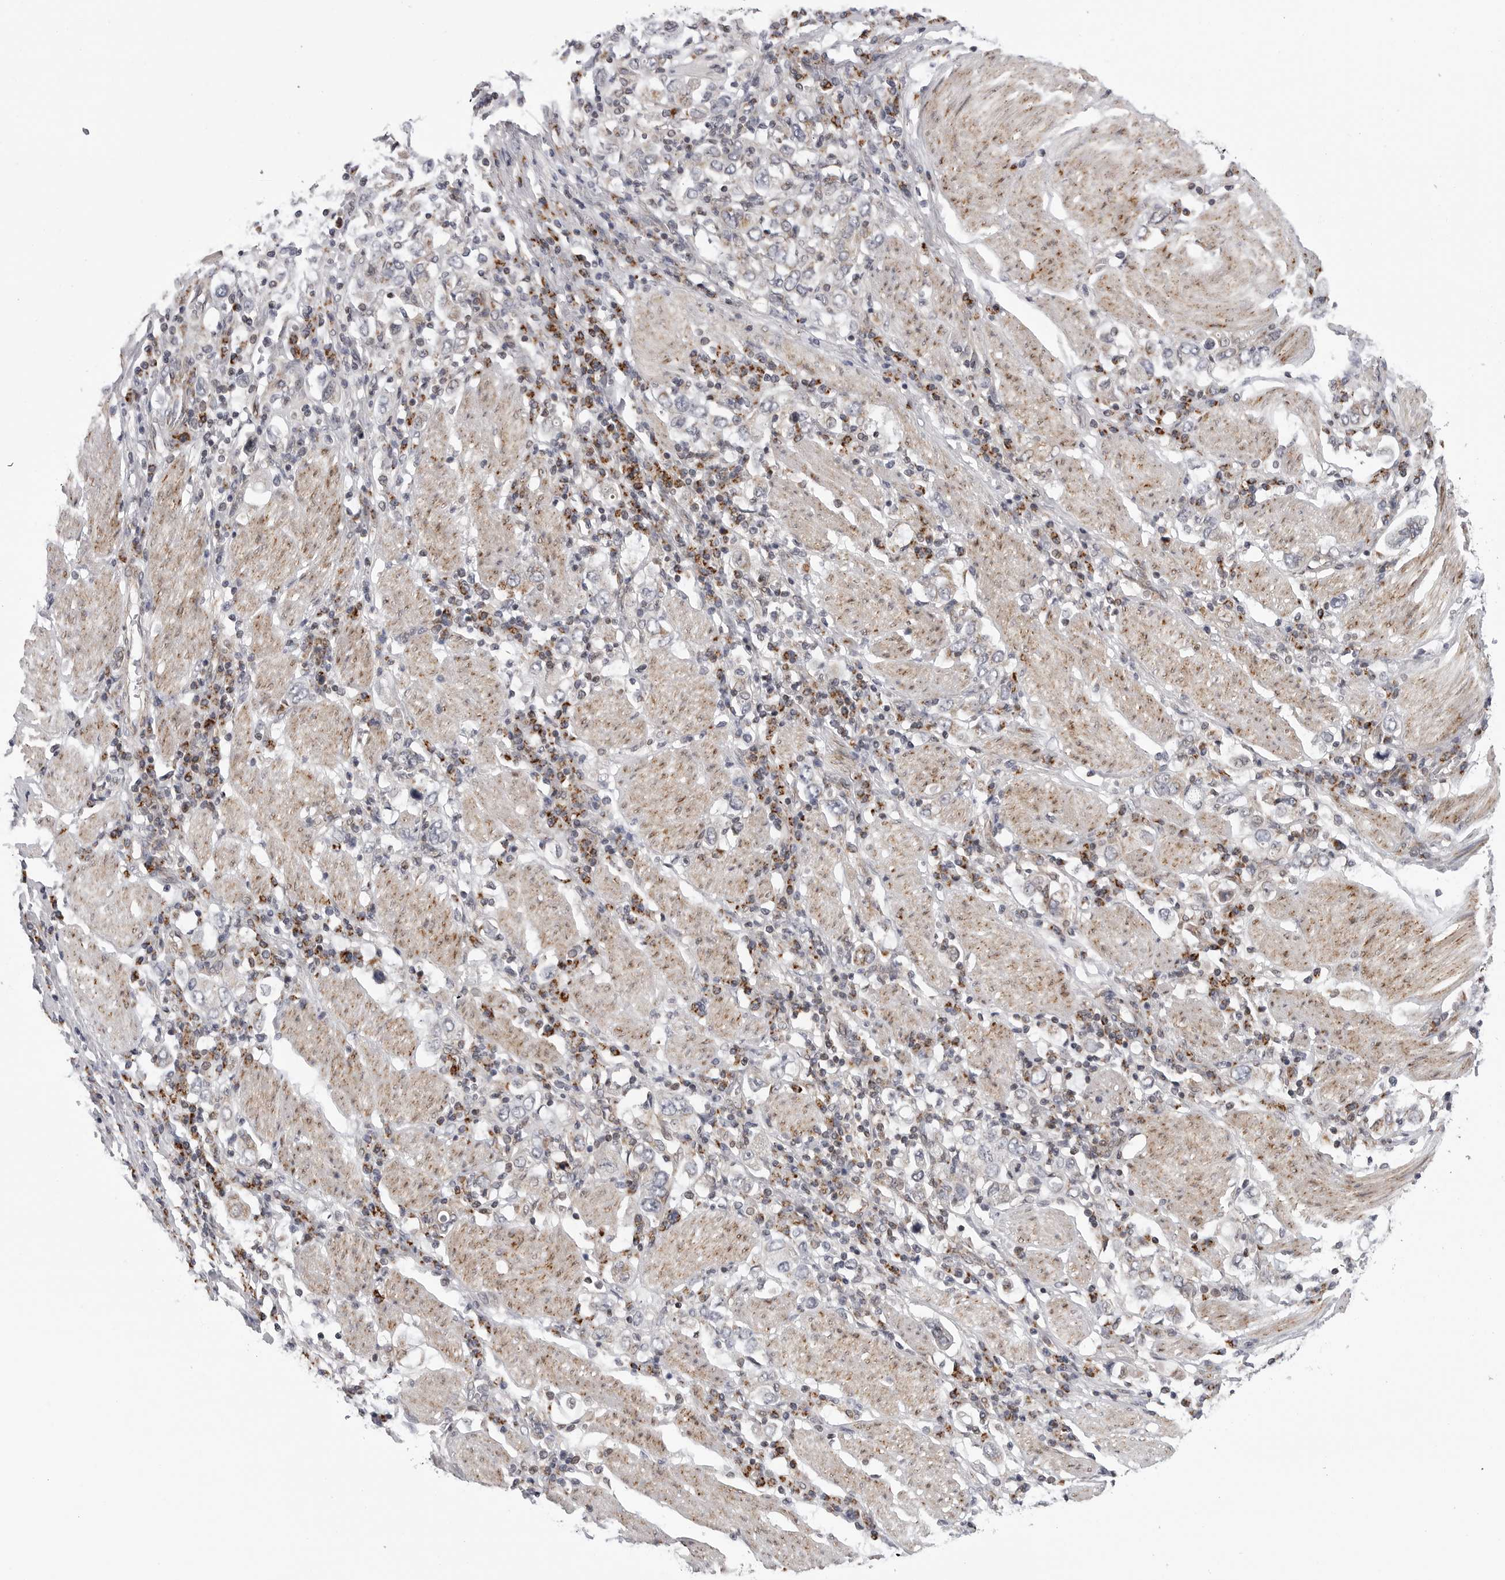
{"staining": {"intensity": "weak", "quantity": "25%-75%", "location": "cytoplasmic/membranous"}, "tissue": "stomach cancer", "cell_type": "Tumor cells", "image_type": "cancer", "snomed": [{"axis": "morphology", "description": "Adenocarcinoma, NOS"}, {"axis": "topography", "description": "Stomach, upper"}], "caption": "High-magnification brightfield microscopy of stomach adenocarcinoma stained with DAB (brown) and counterstained with hematoxylin (blue). tumor cells exhibit weak cytoplasmic/membranous expression is seen in about25%-75% of cells.", "gene": "CDK20", "patient": {"sex": "male", "age": 62}}